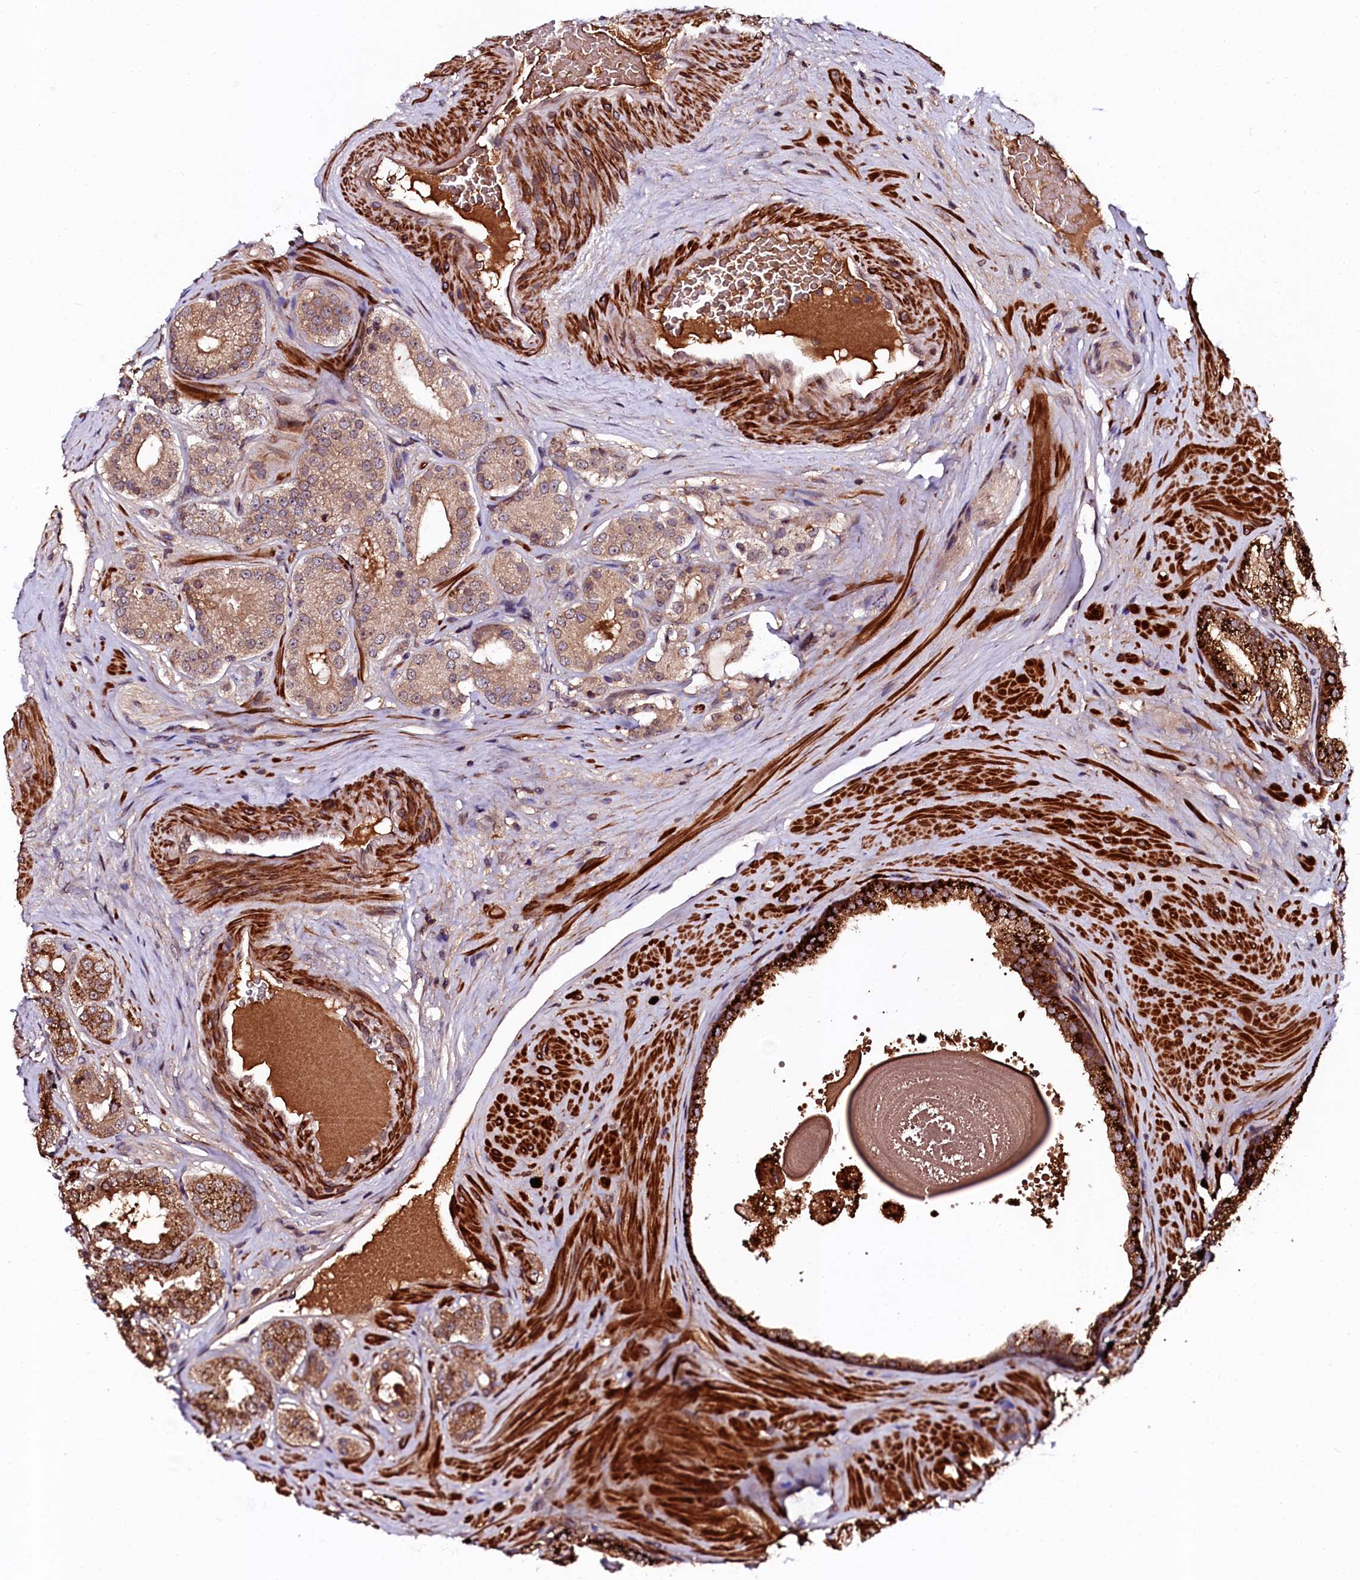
{"staining": {"intensity": "moderate", "quantity": ">75%", "location": "cytoplasmic/membranous"}, "tissue": "prostate cancer", "cell_type": "Tumor cells", "image_type": "cancer", "snomed": [{"axis": "morphology", "description": "Adenocarcinoma, High grade"}, {"axis": "topography", "description": "Prostate"}], "caption": "A histopathology image of high-grade adenocarcinoma (prostate) stained for a protein reveals moderate cytoplasmic/membranous brown staining in tumor cells. (brown staining indicates protein expression, while blue staining denotes nuclei).", "gene": "N4BP1", "patient": {"sex": "male", "age": 65}}